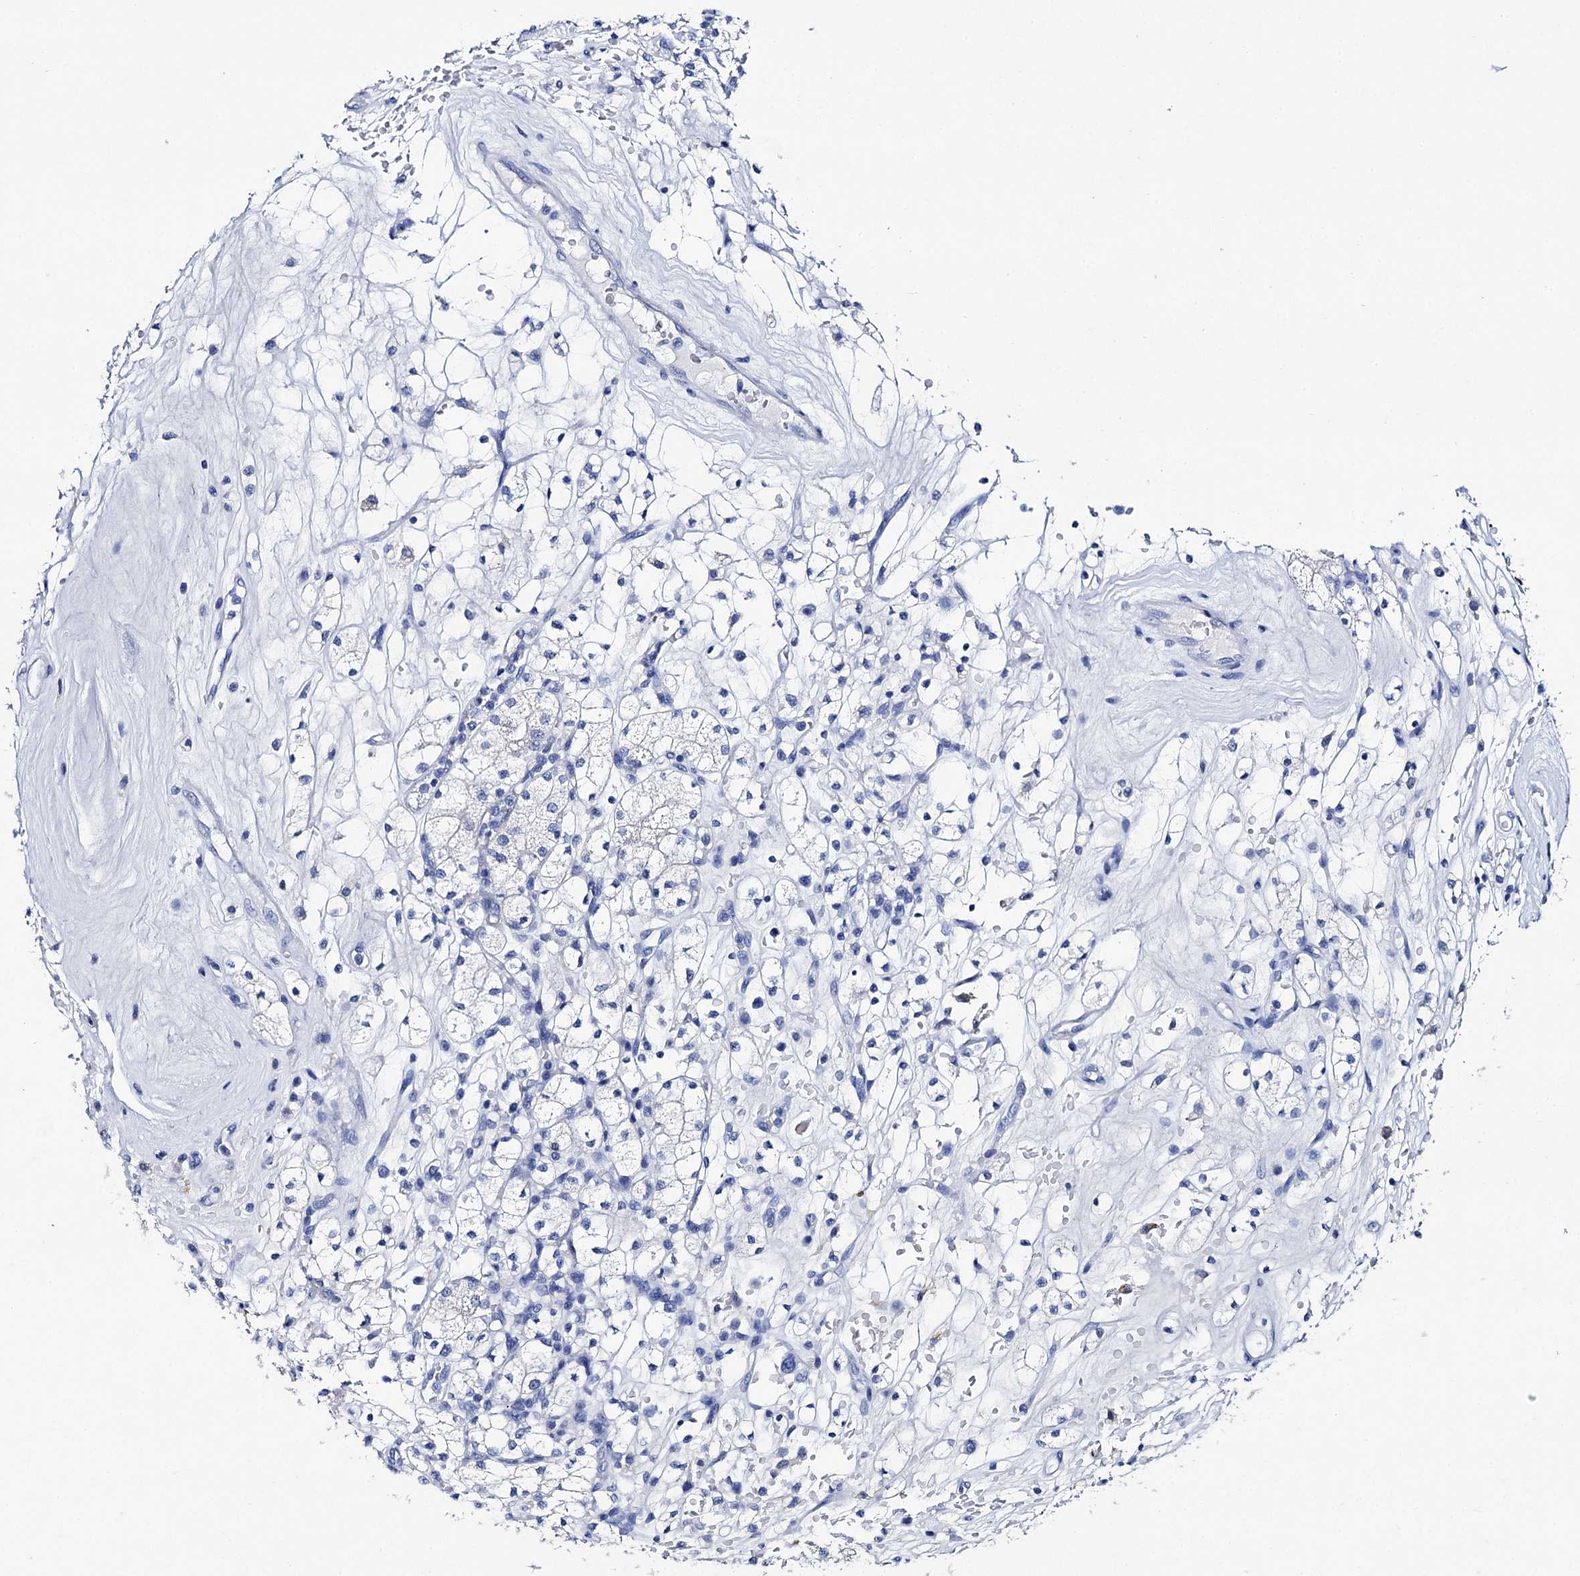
{"staining": {"intensity": "negative", "quantity": "none", "location": "none"}, "tissue": "renal cancer", "cell_type": "Tumor cells", "image_type": "cancer", "snomed": [{"axis": "morphology", "description": "Adenocarcinoma, NOS"}, {"axis": "topography", "description": "Kidney"}], "caption": "Tumor cells are negative for brown protein staining in renal adenocarcinoma.", "gene": "BRINP1", "patient": {"sex": "male", "age": 77}}